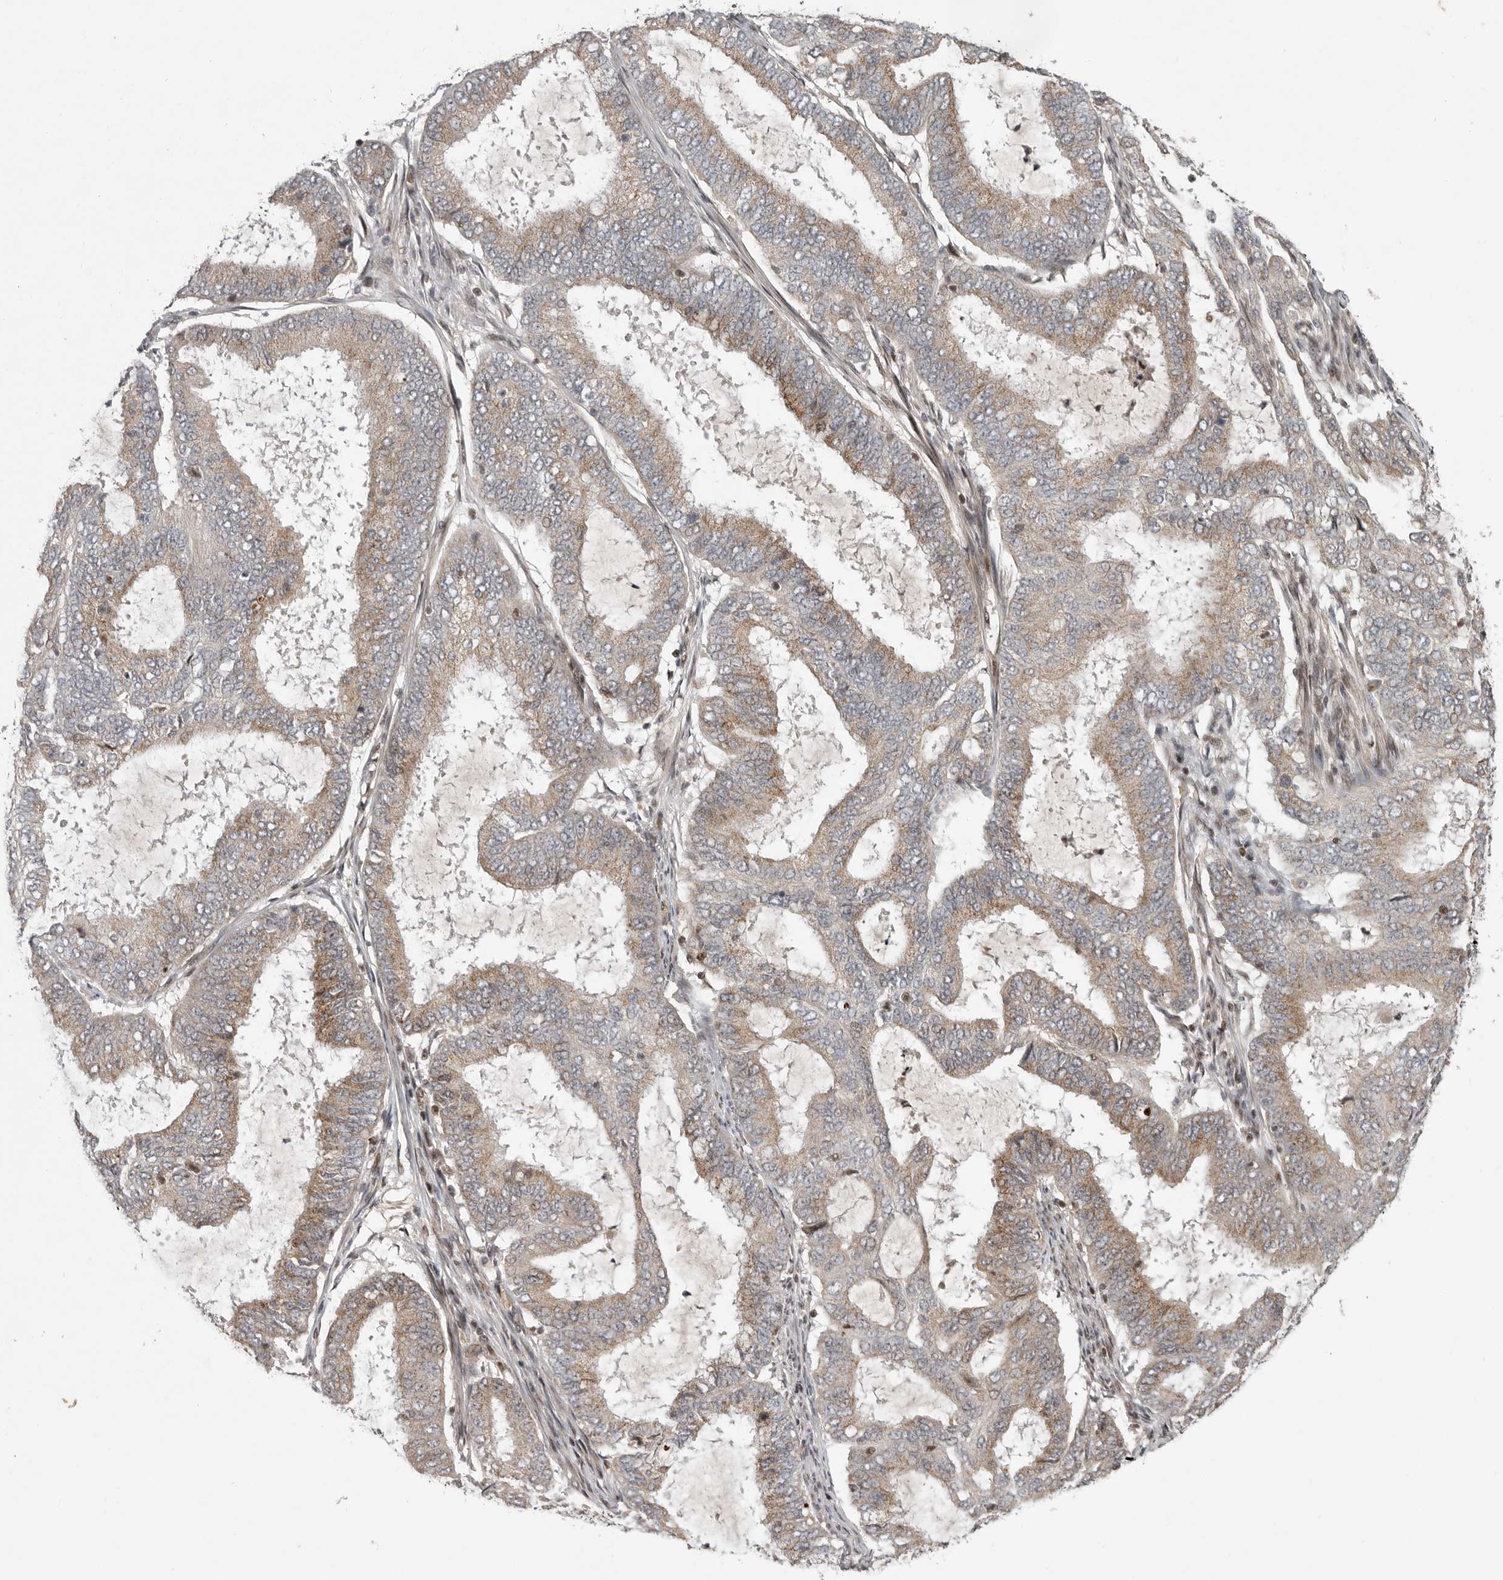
{"staining": {"intensity": "weak", "quantity": ">75%", "location": "cytoplasmic/membranous"}, "tissue": "endometrial cancer", "cell_type": "Tumor cells", "image_type": "cancer", "snomed": [{"axis": "morphology", "description": "Adenocarcinoma, NOS"}, {"axis": "topography", "description": "Endometrium"}], "caption": "Tumor cells exhibit low levels of weak cytoplasmic/membranous staining in approximately >75% of cells in human adenocarcinoma (endometrial).", "gene": "RABIF", "patient": {"sex": "female", "age": 51}}